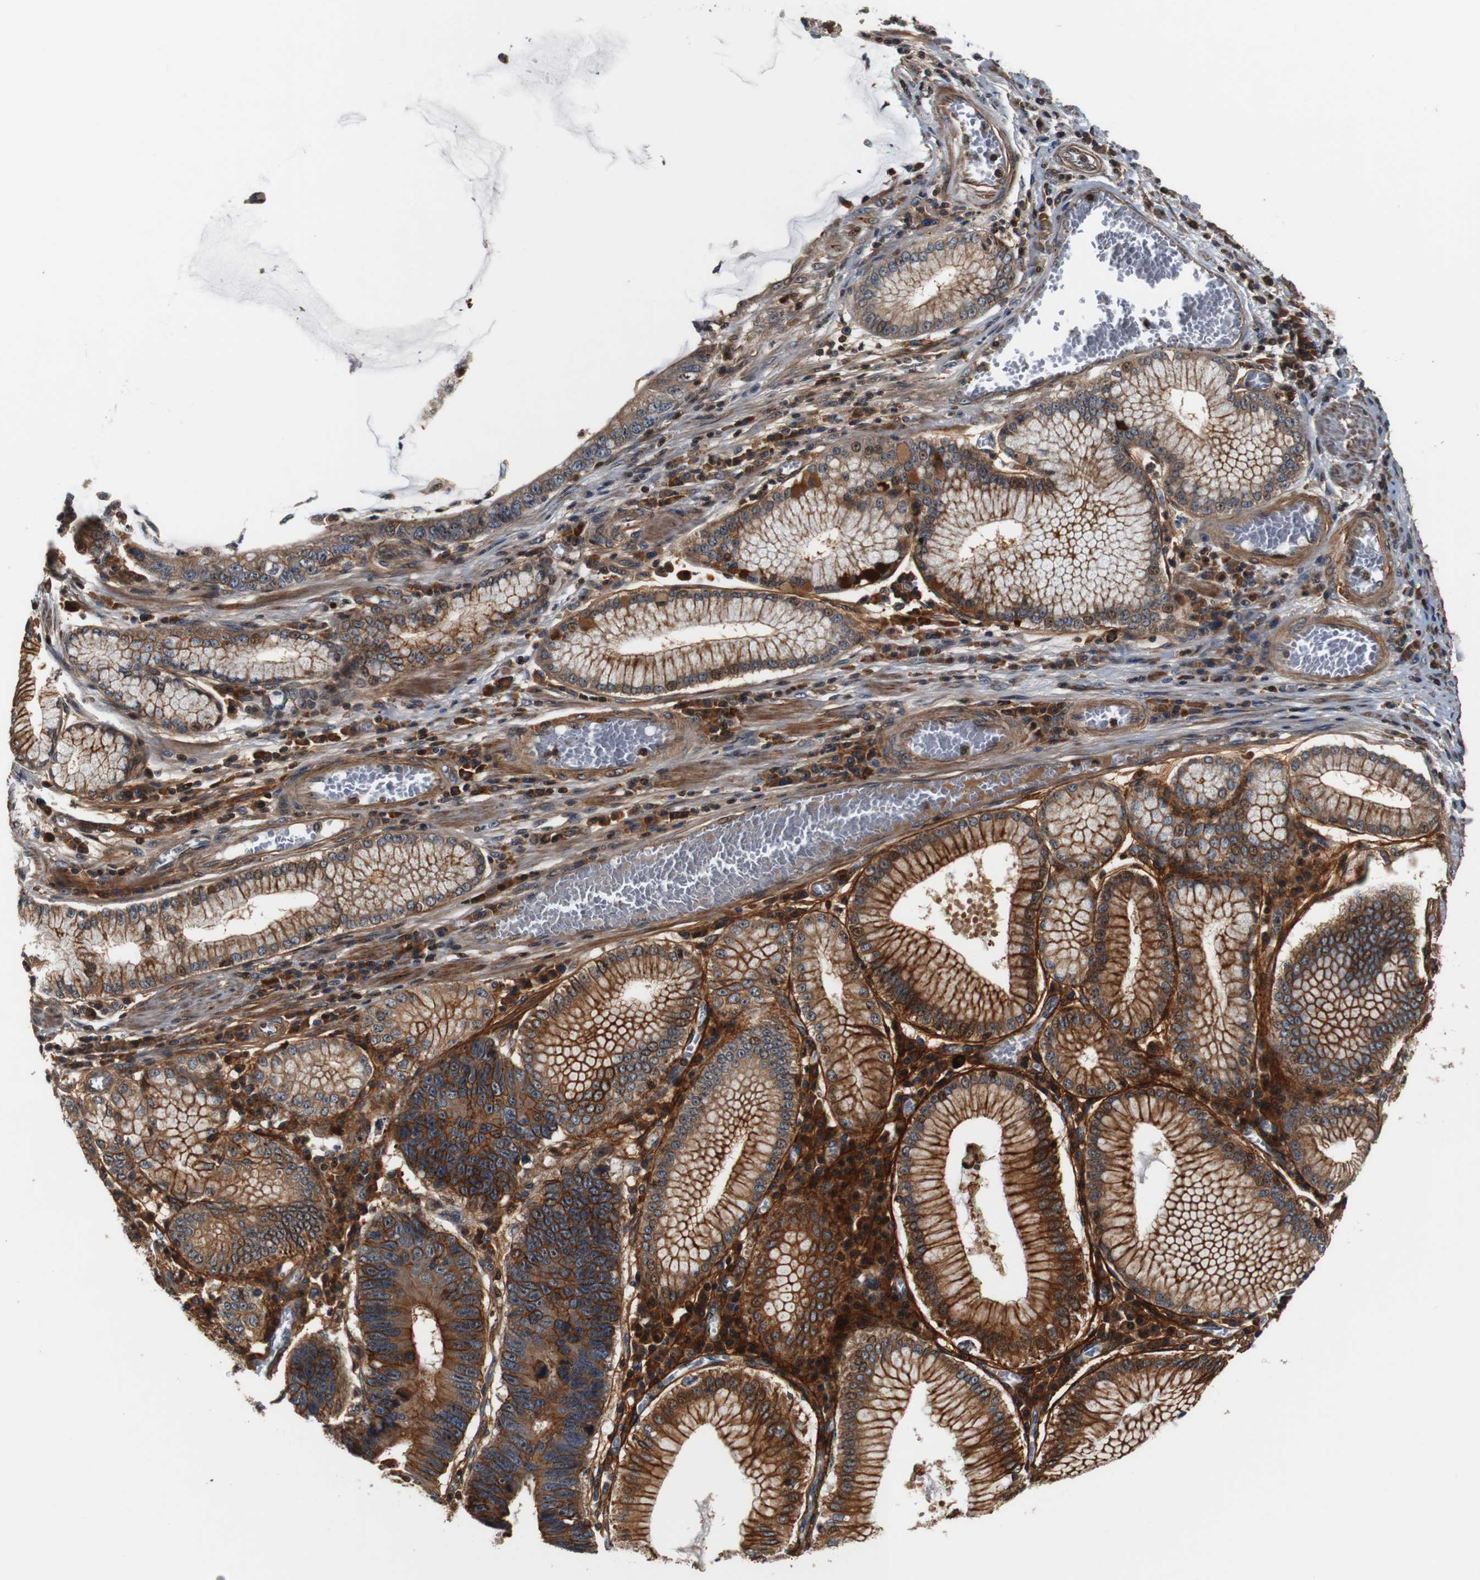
{"staining": {"intensity": "strong", "quantity": ">75%", "location": "cytoplasmic/membranous"}, "tissue": "stomach cancer", "cell_type": "Tumor cells", "image_type": "cancer", "snomed": [{"axis": "morphology", "description": "Adenocarcinoma, NOS"}, {"axis": "topography", "description": "Stomach"}], "caption": "Brown immunohistochemical staining in stomach cancer (adenocarcinoma) displays strong cytoplasmic/membranous positivity in about >75% of tumor cells. (brown staining indicates protein expression, while blue staining denotes nuclei).", "gene": "LRP4", "patient": {"sex": "male", "age": 59}}